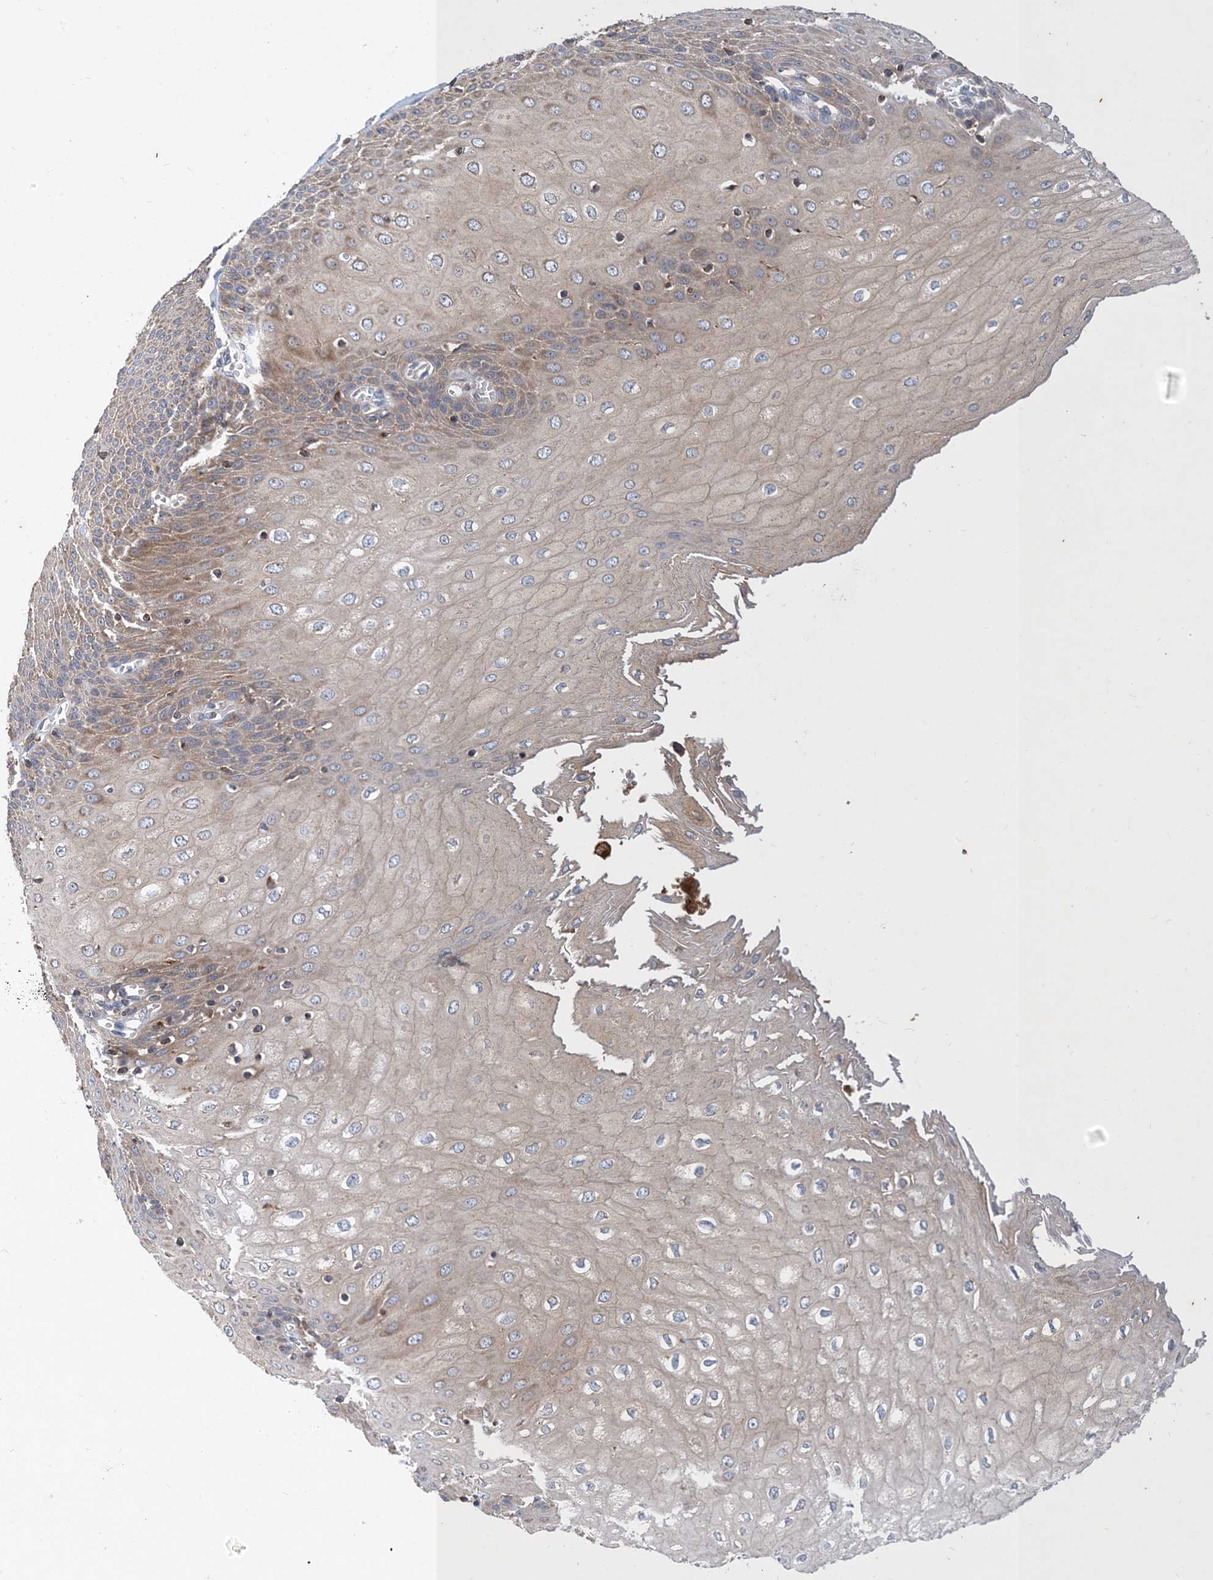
{"staining": {"intensity": "moderate", "quantity": "25%-75%", "location": "cytoplasmic/membranous"}, "tissue": "esophagus", "cell_type": "Squamous epithelial cells", "image_type": "normal", "snomed": [{"axis": "morphology", "description": "Normal tissue, NOS"}, {"axis": "topography", "description": "Esophagus"}], "caption": "This photomicrograph shows unremarkable esophagus stained with immunohistochemistry (IHC) to label a protein in brown. The cytoplasmic/membranous of squamous epithelial cells show moderate positivity for the protein. Nuclei are counter-stained blue.", "gene": "STK19", "patient": {"sex": "male", "age": 60}}